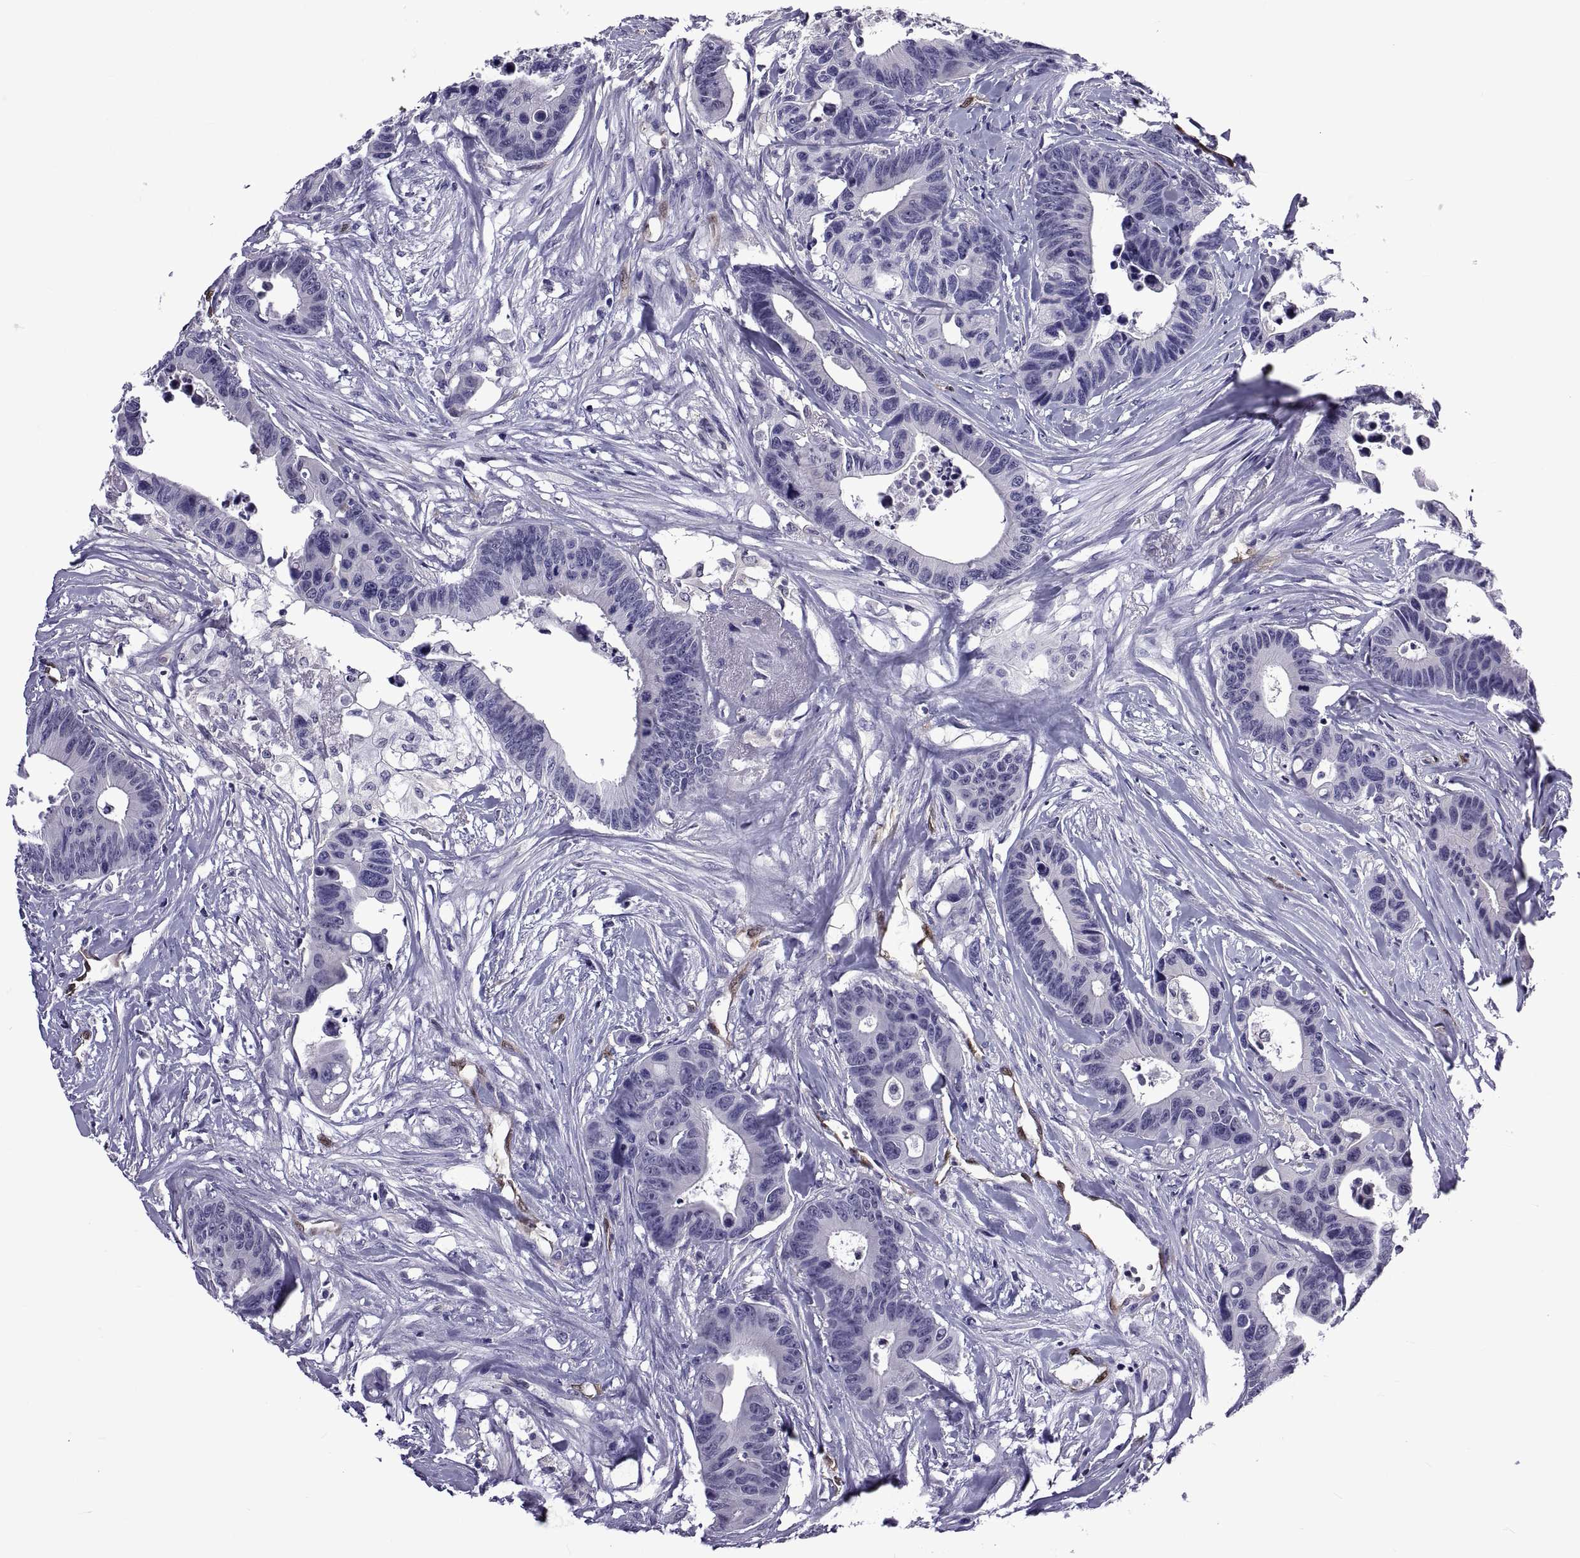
{"staining": {"intensity": "negative", "quantity": "none", "location": "none"}, "tissue": "colorectal cancer", "cell_type": "Tumor cells", "image_type": "cancer", "snomed": [{"axis": "morphology", "description": "Adenocarcinoma, NOS"}, {"axis": "topography", "description": "Colon"}], "caption": "Tumor cells are negative for protein expression in human colorectal cancer. Brightfield microscopy of IHC stained with DAB (3,3'-diaminobenzidine) (brown) and hematoxylin (blue), captured at high magnification.", "gene": "LCN9", "patient": {"sex": "female", "age": 87}}